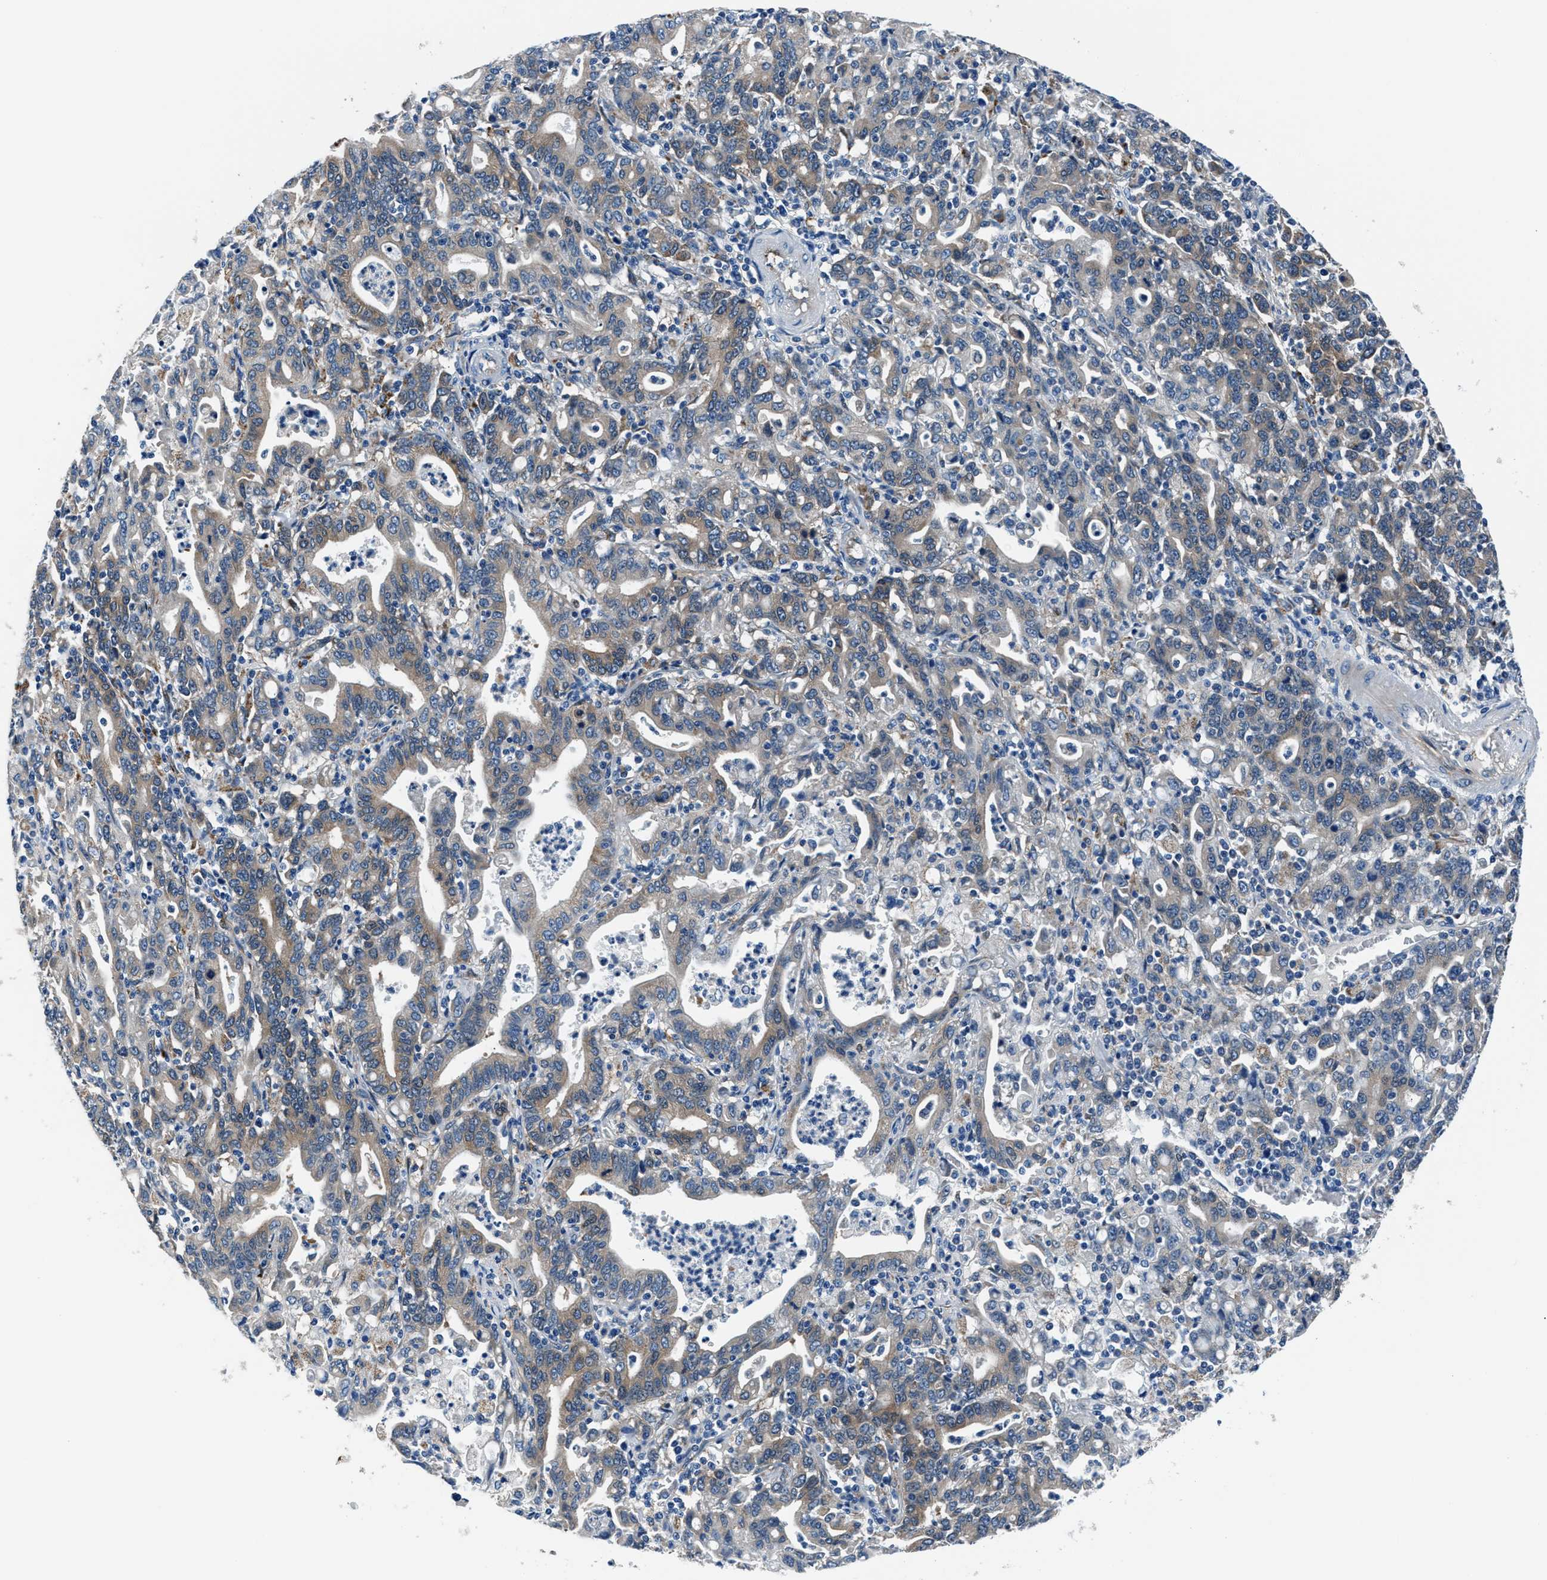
{"staining": {"intensity": "weak", "quantity": ">75%", "location": "cytoplasmic/membranous"}, "tissue": "stomach cancer", "cell_type": "Tumor cells", "image_type": "cancer", "snomed": [{"axis": "morphology", "description": "Adenocarcinoma, NOS"}, {"axis": "topography", "description": "Stomach, upper"}], "caption": "DAB immunohistochemical staining of human stomach adenocarcinoma shows weak cytoplasmic/membranous protein expression in approximately >75% of tumor cells. (Stains: DAB (3,3'-diaminobenzidine) in brown, nuclei in blue, Microscopy: brightfield microscopy at high magnification).", "gene": "PRTFDC1", "patient": {"sex": "male", "age": 69}}